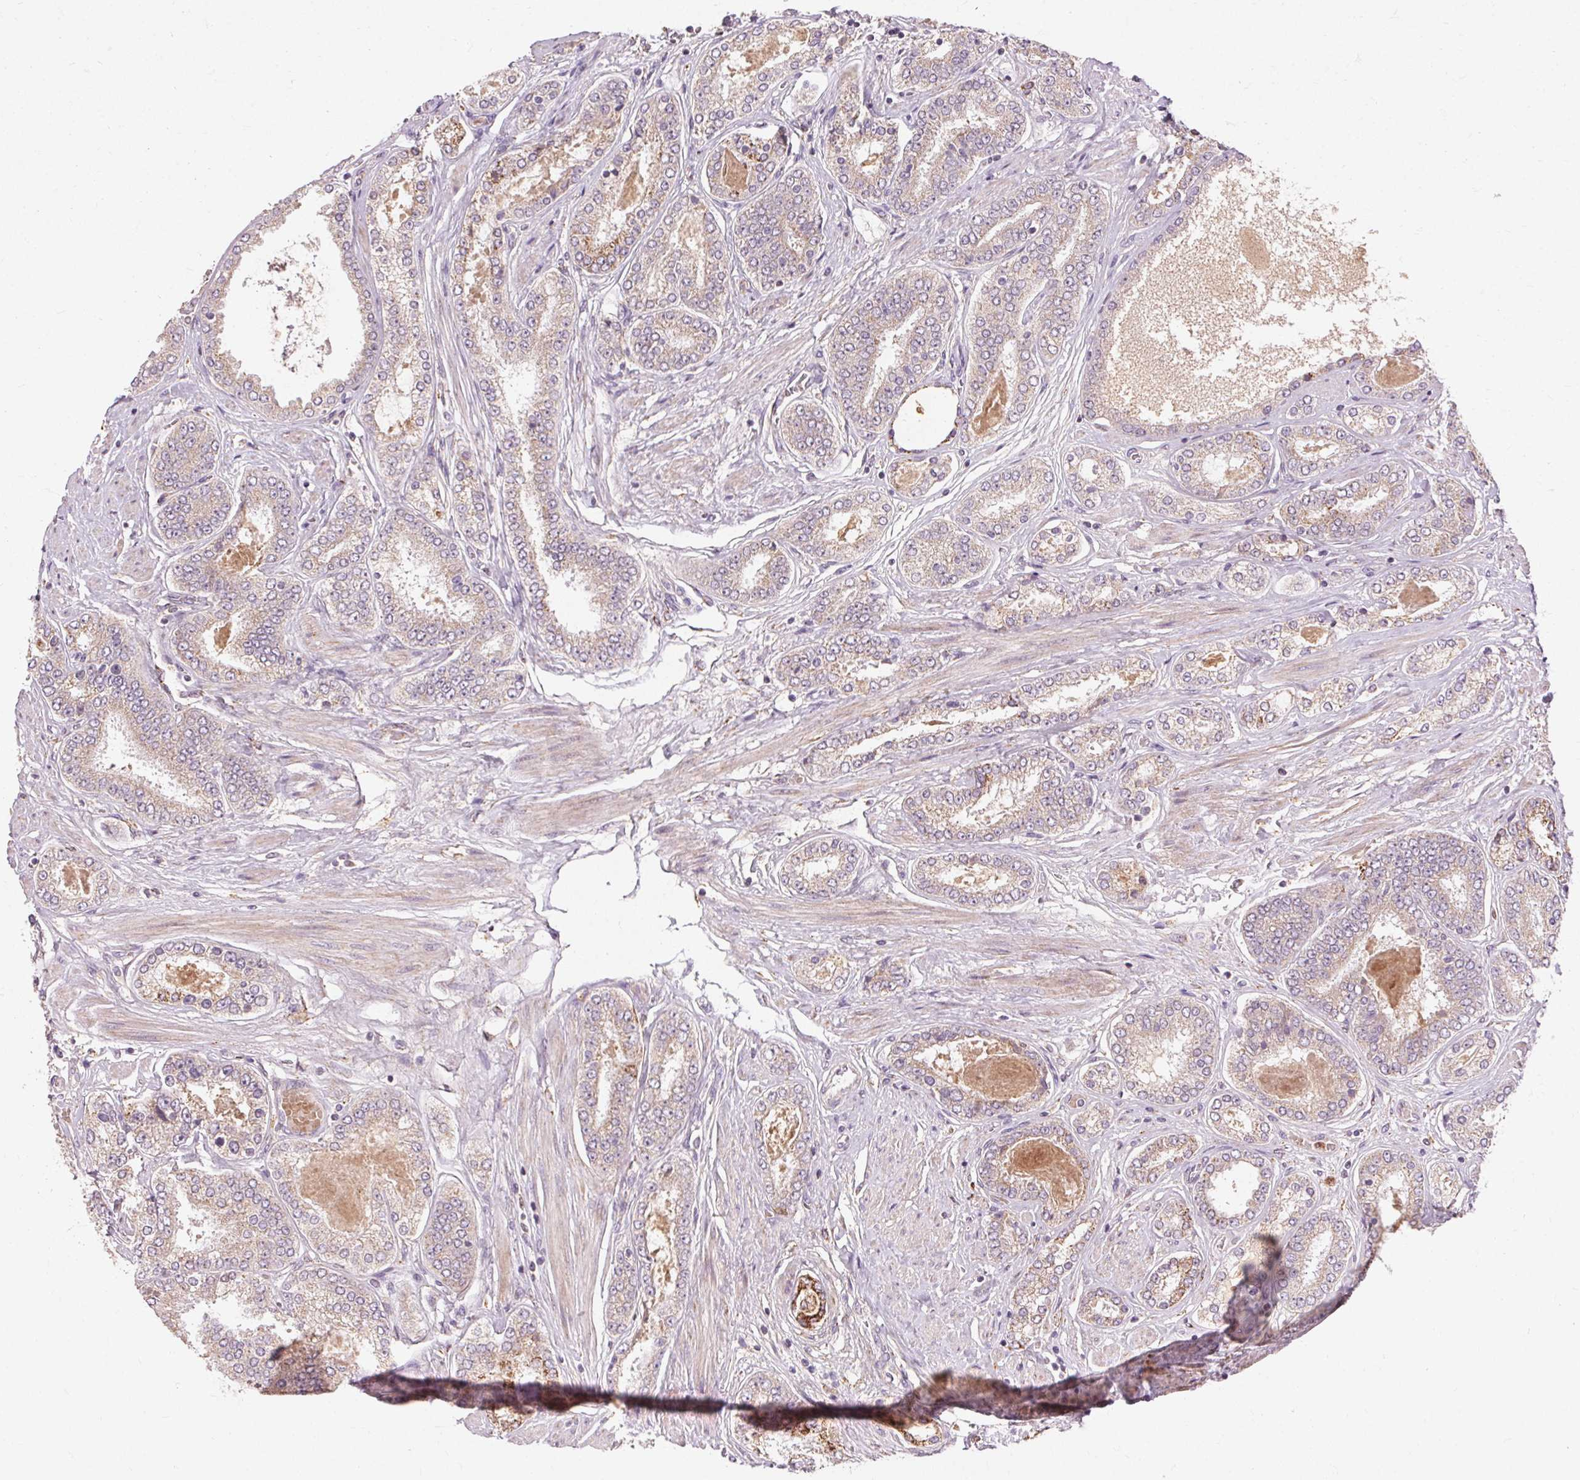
{"staining": {"intensity": "moderate", "quantity": "<25%", "location": "cytoplasmic/membranous"}, "tissue": "prostate cancer", "cell_type": "Tumor cells", "image_type": "cancer", "snomed": [{"axis": "morphology", "description": "Adenocarcinoma, High grade"}, {"axis": "topography", "description": "Prostate"}], "caption": "A micrograph of prostate cancer stained for a protein shows moderate cytoplasmic/membranous brown staining in tumor cells. The protein is shown in brown color, while the nuclei are stained blue.", "gene": "REP15", "patient": {"sex": "male", "age": 63}}